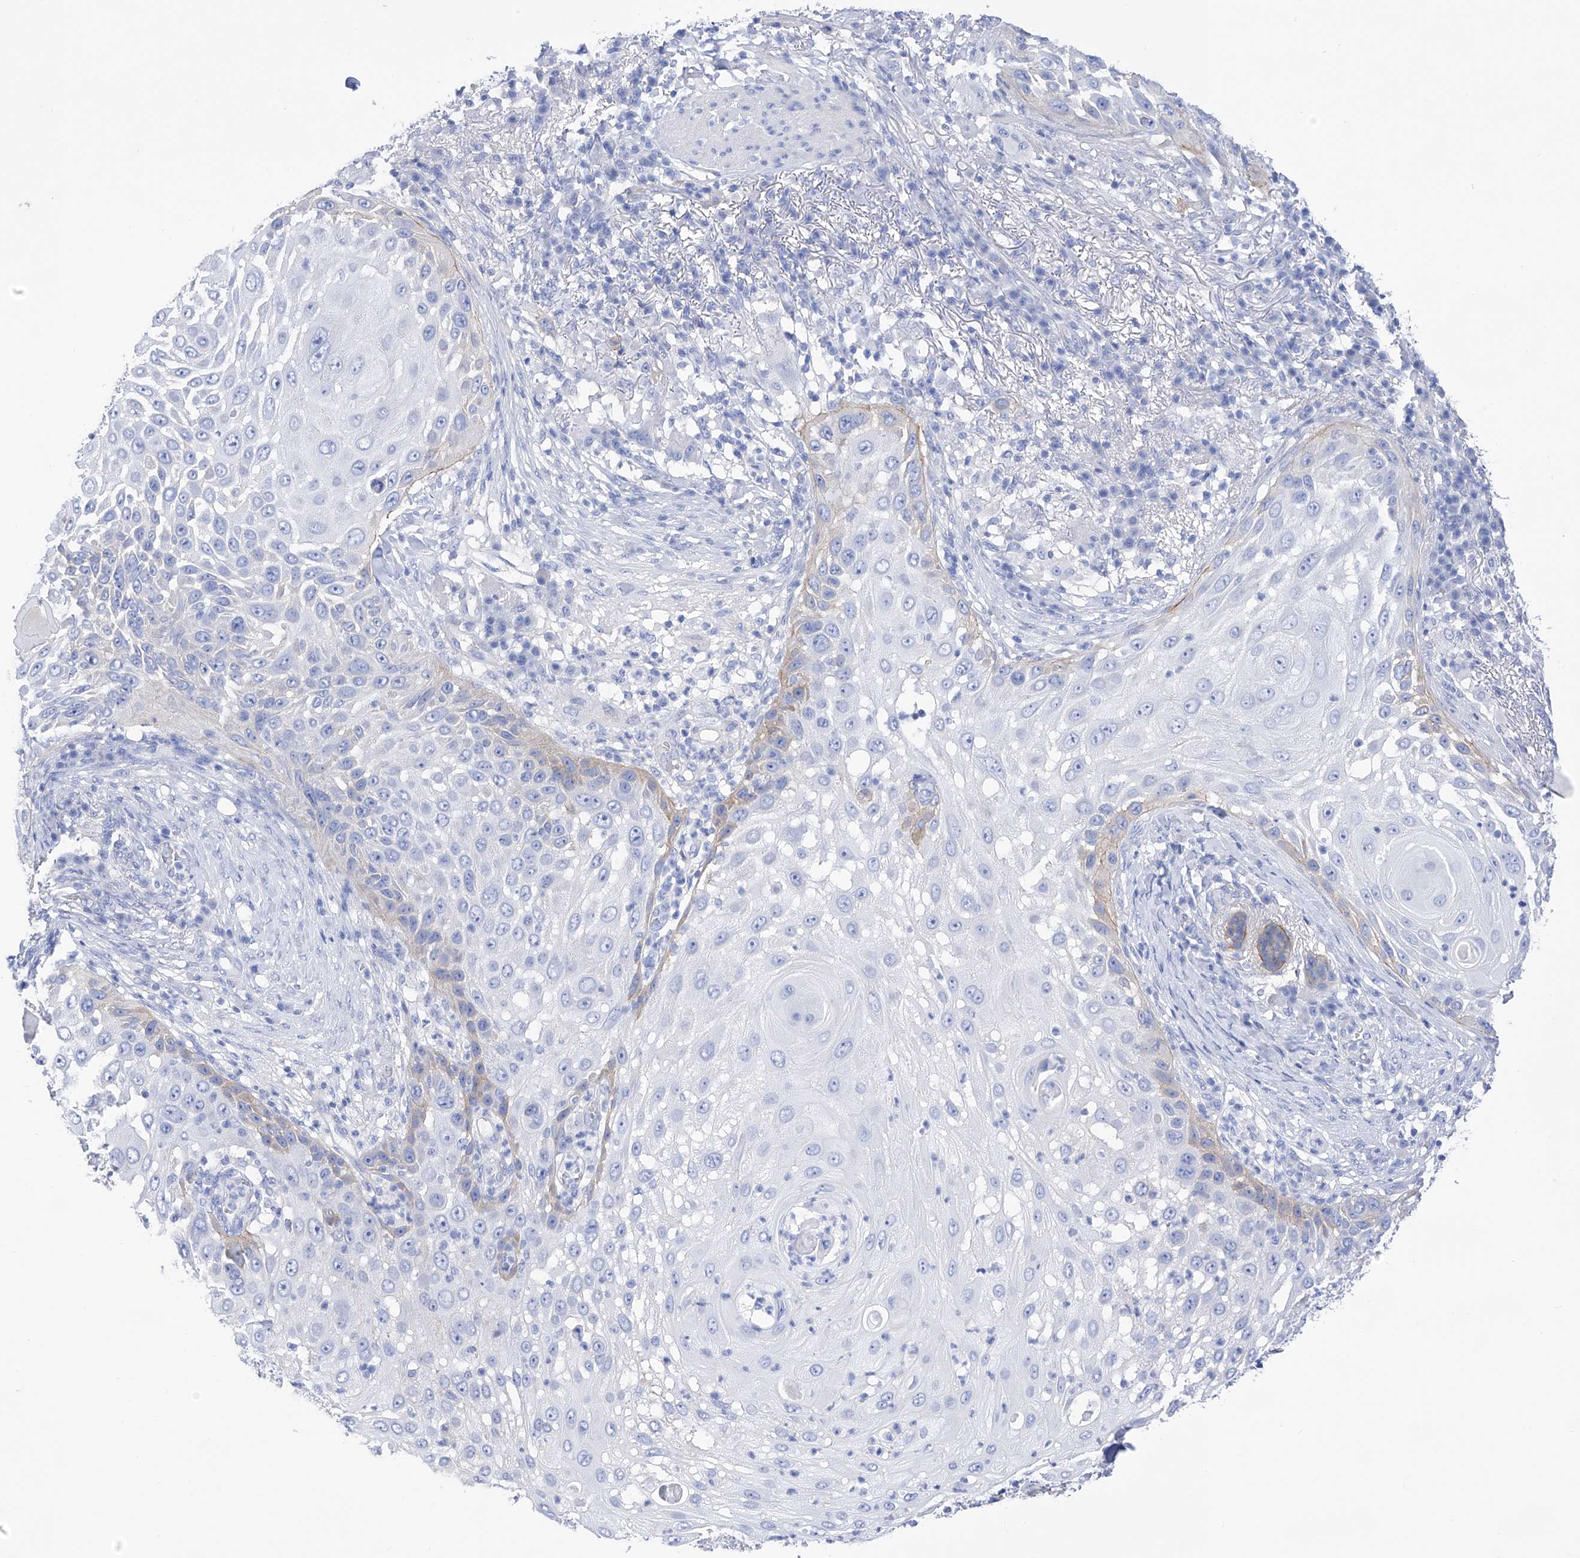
{"staining": {"intensity": "moderate", "quantity": "<25%", "location": "cytoplasmic/membranous"}, "tissue": "skin cancer", "cell_type": "Tumor cells", "image_type": "cancer", "snomed": [{"axis": "morphology", "description": "Squamous cell carcinoma, NOS"}, {"axis": "topography", "description": "Skin"}], "caption": "A brown stain shows moderate cytoplasmic/membranous positivity of a protein in human skin squamous cell carcinoma tumor cells.", "gene": "TRPC7", "patient": {"sex": "female", "age": 44}}